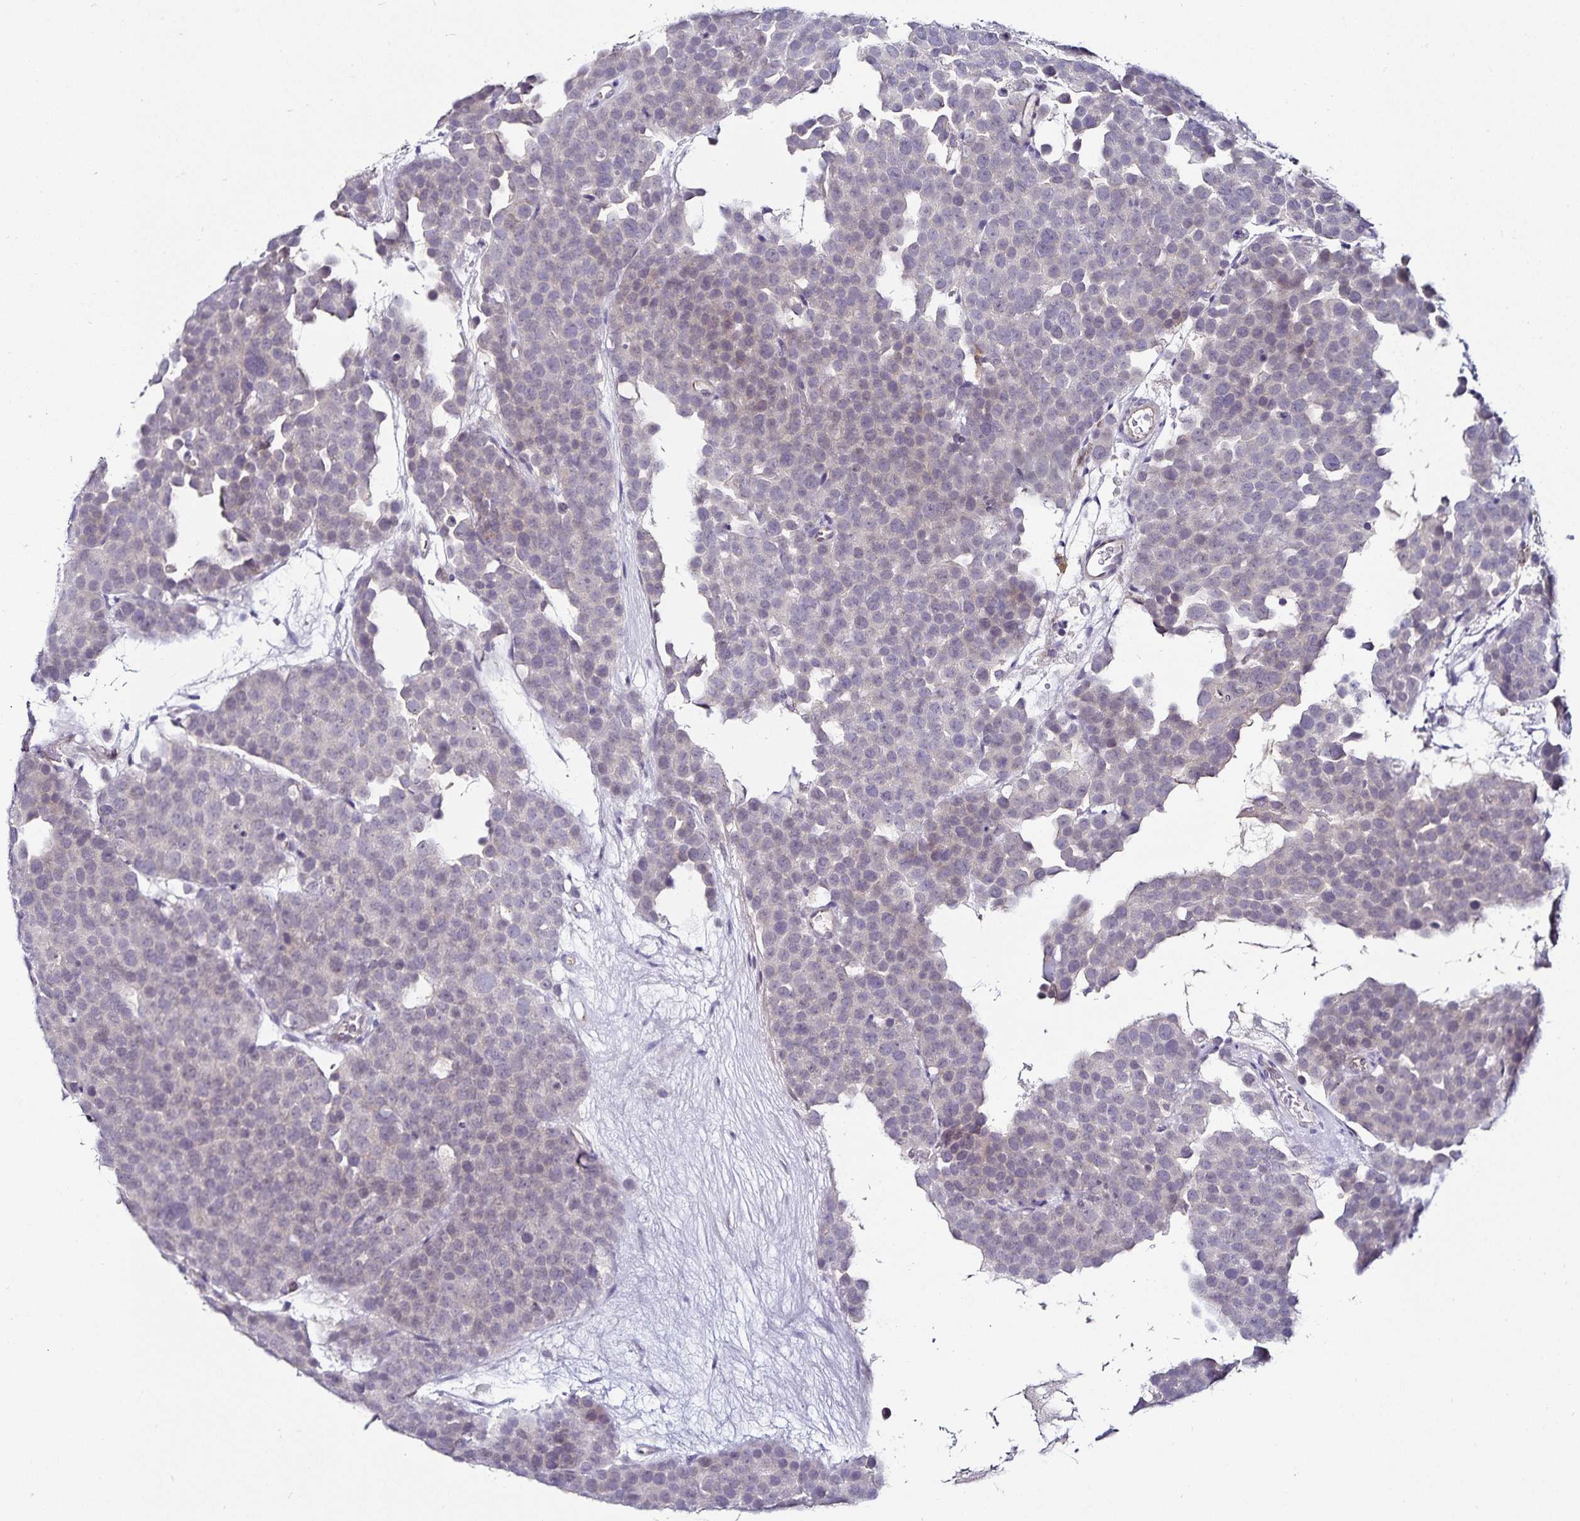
{"staining": {"intensity": "negative", "quantity": "none", "location": "none"}, "tissue": "testis cancer", "cell_type": "Tumor cells", "image_type": "cancer", "snomed": [{"axis": "morphology", "description": "Seminoma, NOS"}, {"axis": "topography", "description": "Testis"}], "caption": "A micrograph of seminoma (testis) stained for a protein reveals no brown staining in tumor cells.", "gene": "ACSL5", "patient": {"sex": "male", "age": 71}}